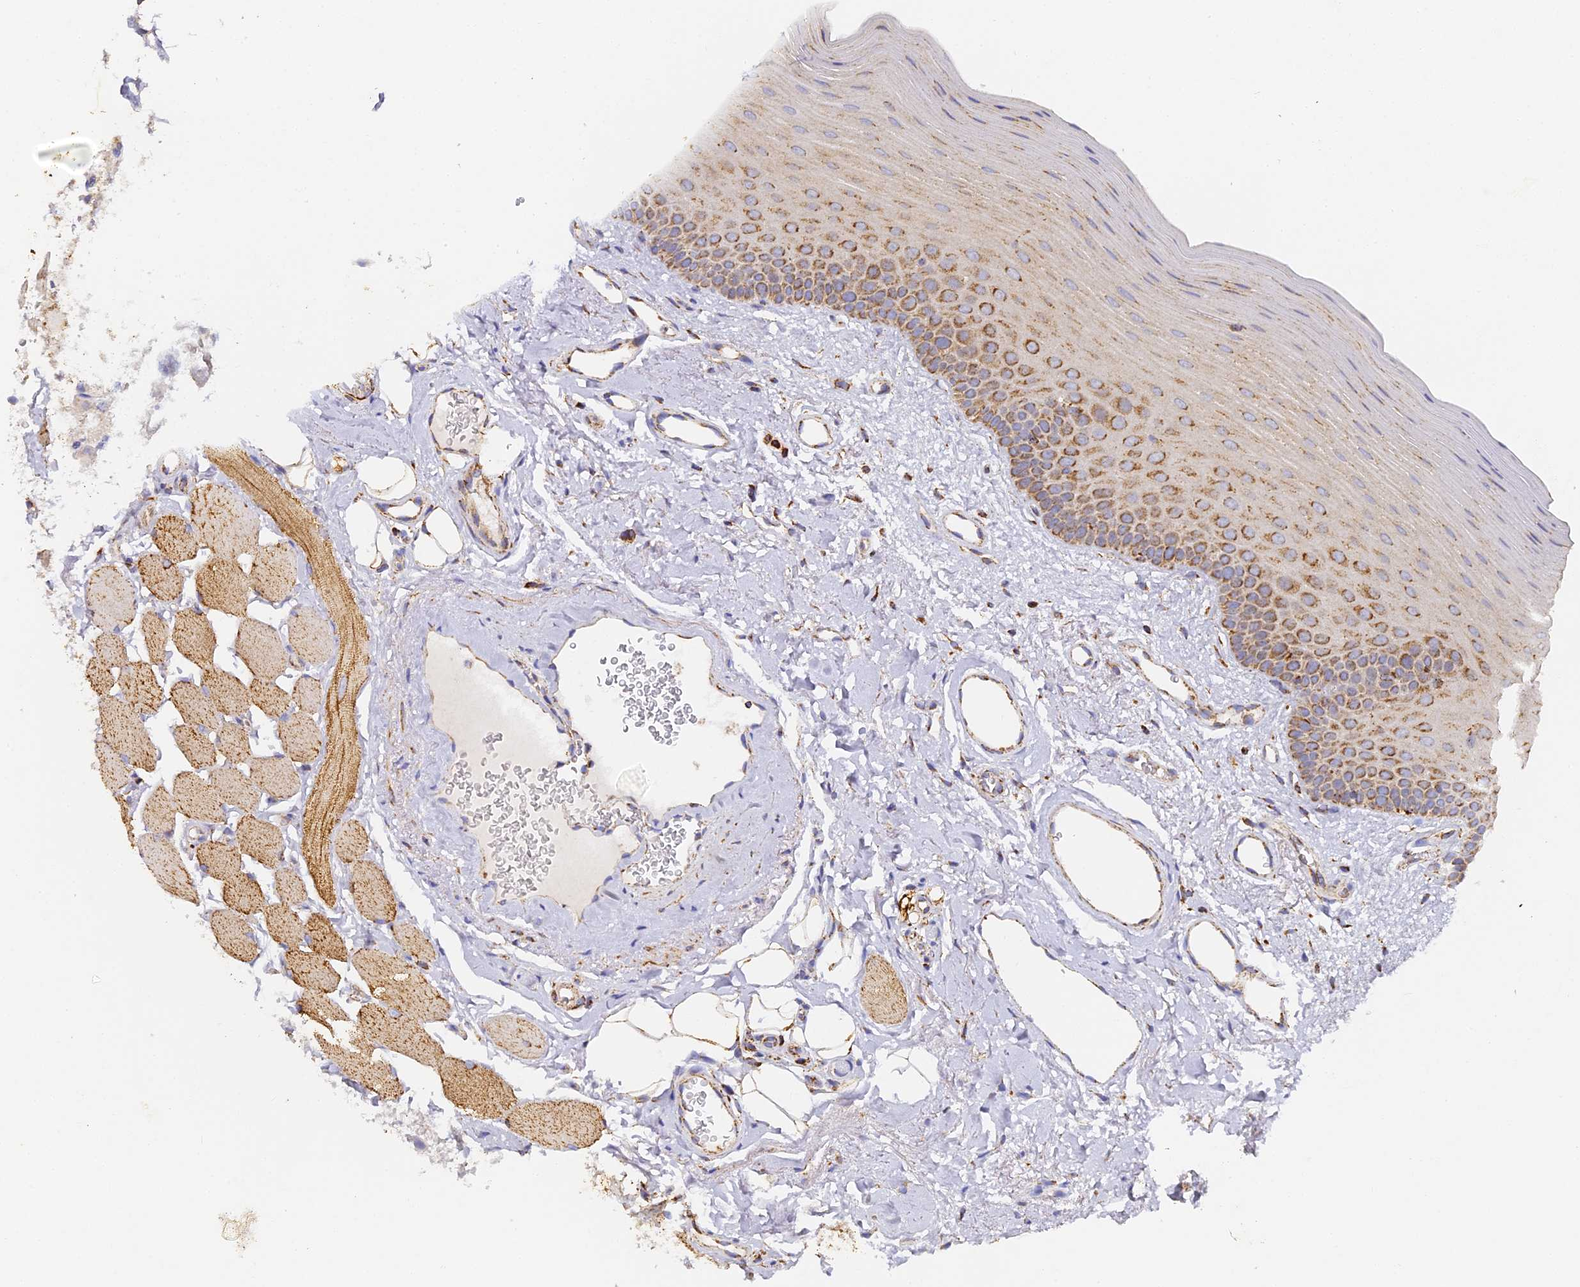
{"staining": {"intensity": "moderate", "quantity": "<25%", "location": "cytoplasmic/membranous"}, "tissue": "oral mucosa", "cell_type": "Squamous epithelial cells", "image_type": "normal", "snomed": [{"axis": "morphology", "description": "Normal tissue, NOS"}, {"axis": "topography", "description": "Oral tissue"}], "caption": "The micrograph displays immunohistochemical staining of unremarkable oral mucosa. There is moderate cytoplasmic/membranous staining is identified in approximately <25% of squamous epithelial cells.", "gene": "DONSON", "patient": {"sex": "male", "age": 68}}